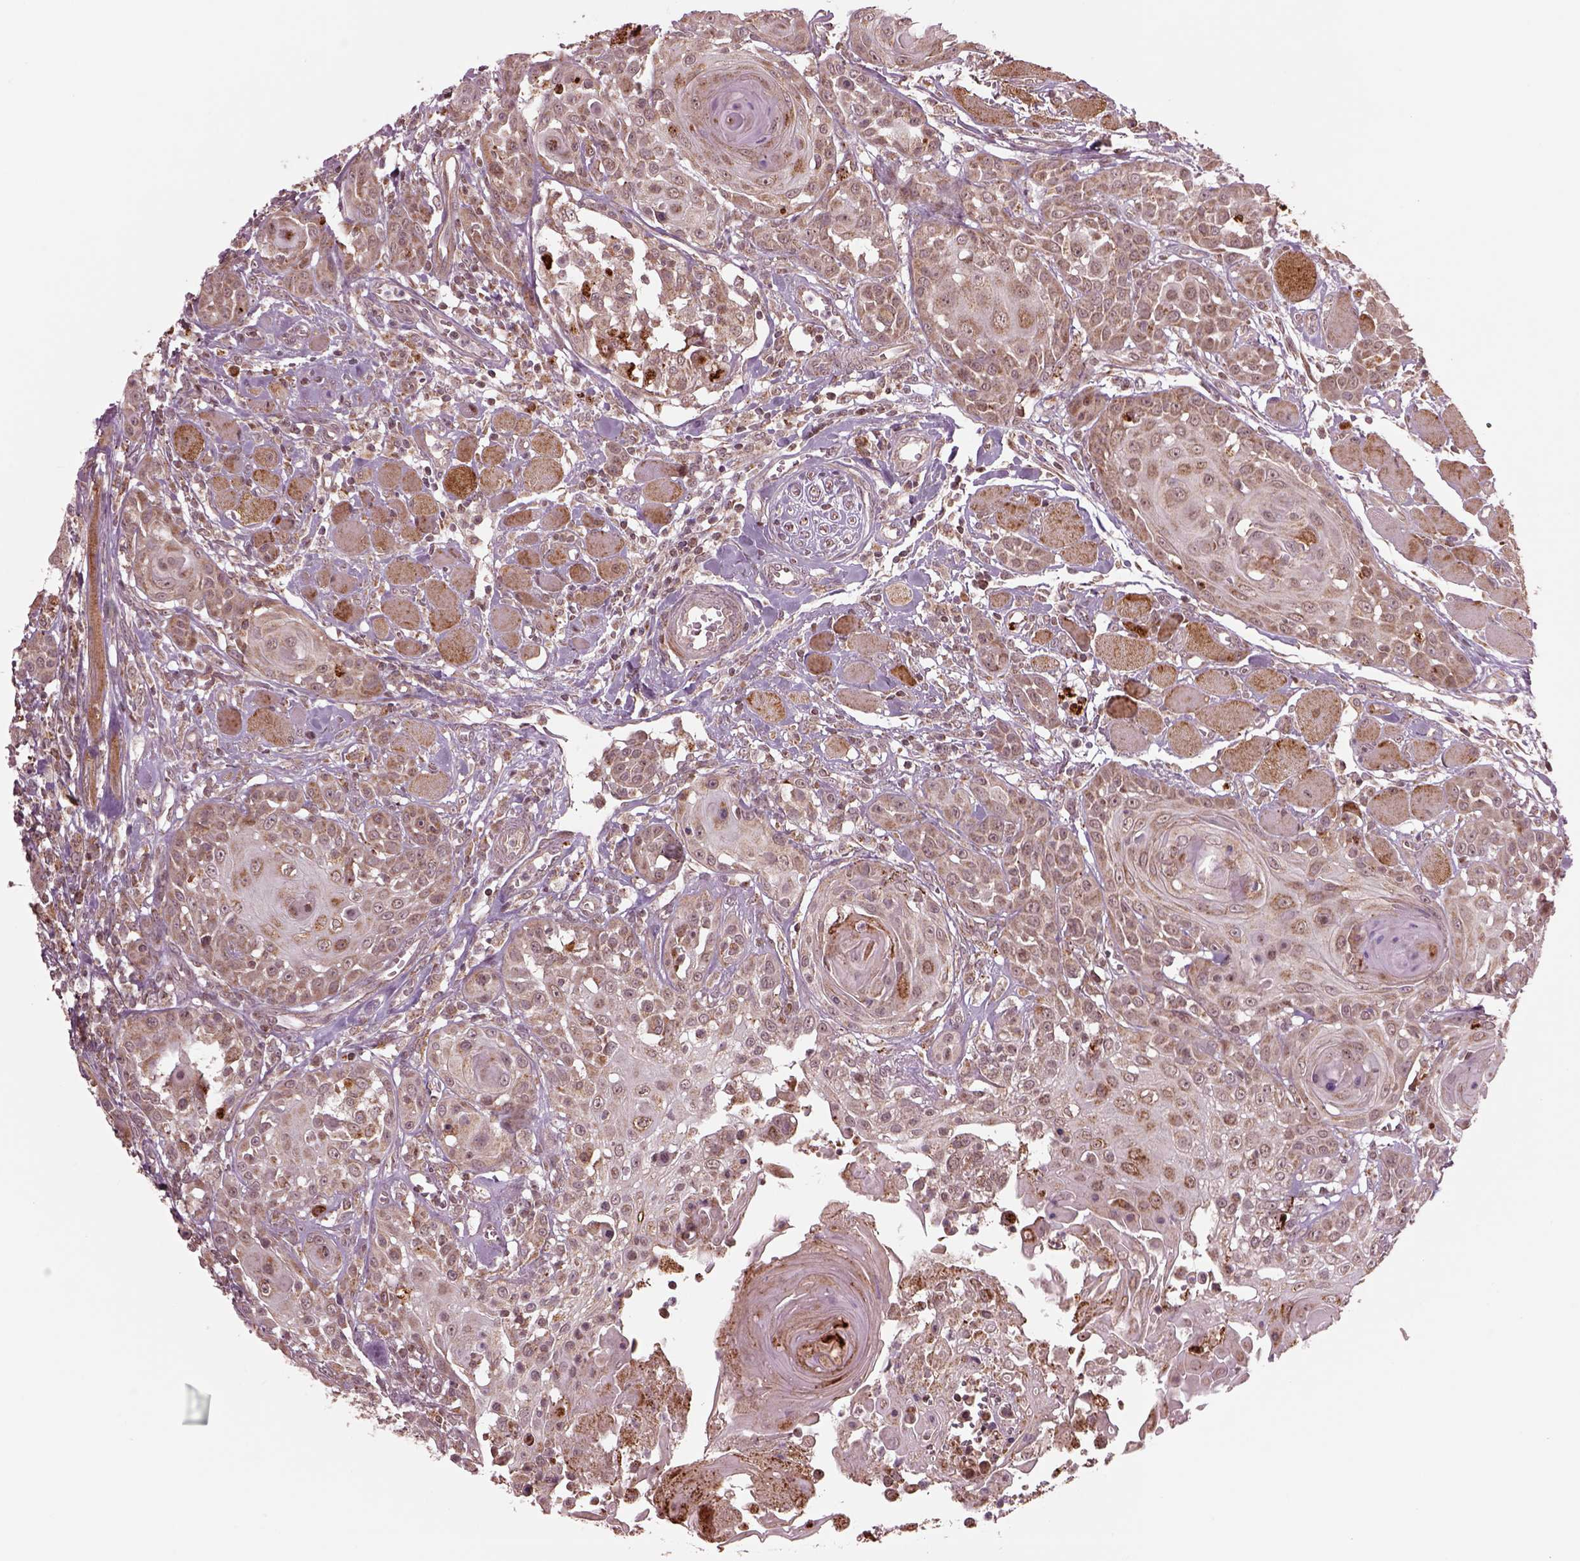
{"staining": {"intensity": "moderate", "quantity": ">75%", "location": "cytoplasmic/membranous"}, "tissue": "head and neck cancer", "cell_type": "Tumor cells", "image_type": "cancer", "snomed": [{"axis": "morphology", "description": "Squamous cell carcinoma, NOS"}, {"axis": "topography", "description": "Head-Neck"}], "caption": "Moderate cytoplasmic/membranous staining for a protein is seen in approximately >75% of tumor cells of squamous cell carcinoma (head and neck) using immunohistochemistry (IHC).", "gene": "SEL1L3", "patient": {"sex": "female", "age": 80}}